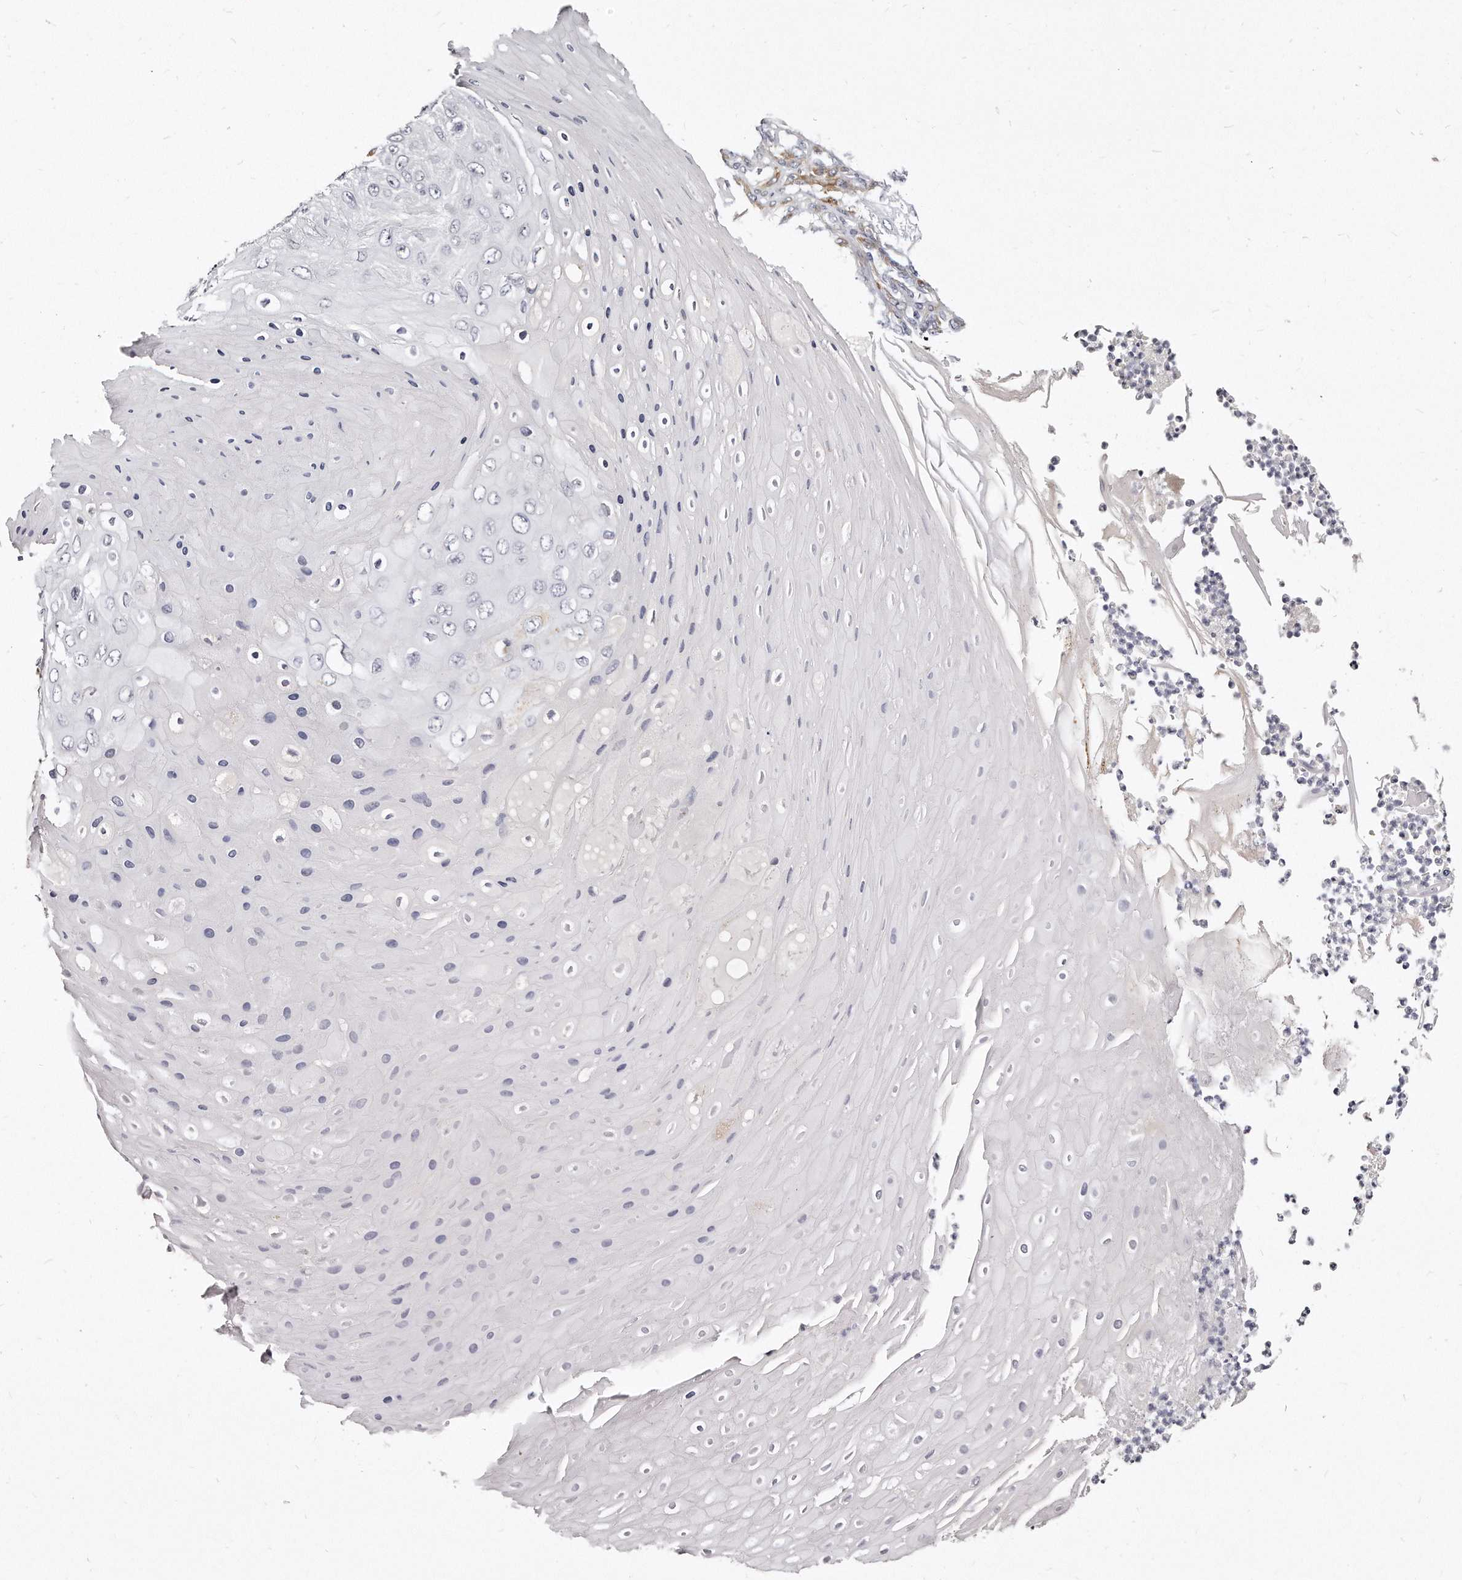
{"staining": {"intensity": "negative", "quantity": "none", "location": "none"}, "tissue": "skin cancer", "cell_type": "Tumor cells", "image_type": "cancer", "snomed": [{"axis": "morphology", "description": "Squamous cell carcinoma, NOS"}, {"axis": "topography", "description": "Skin"}], "caption": "An immunohistochemistry histopathology image of skin cancer is shown. There is no staining in tumor cells of skin cancer.", "gene": "LMOD1", "patient": {"sex": "female", "age": 88}}